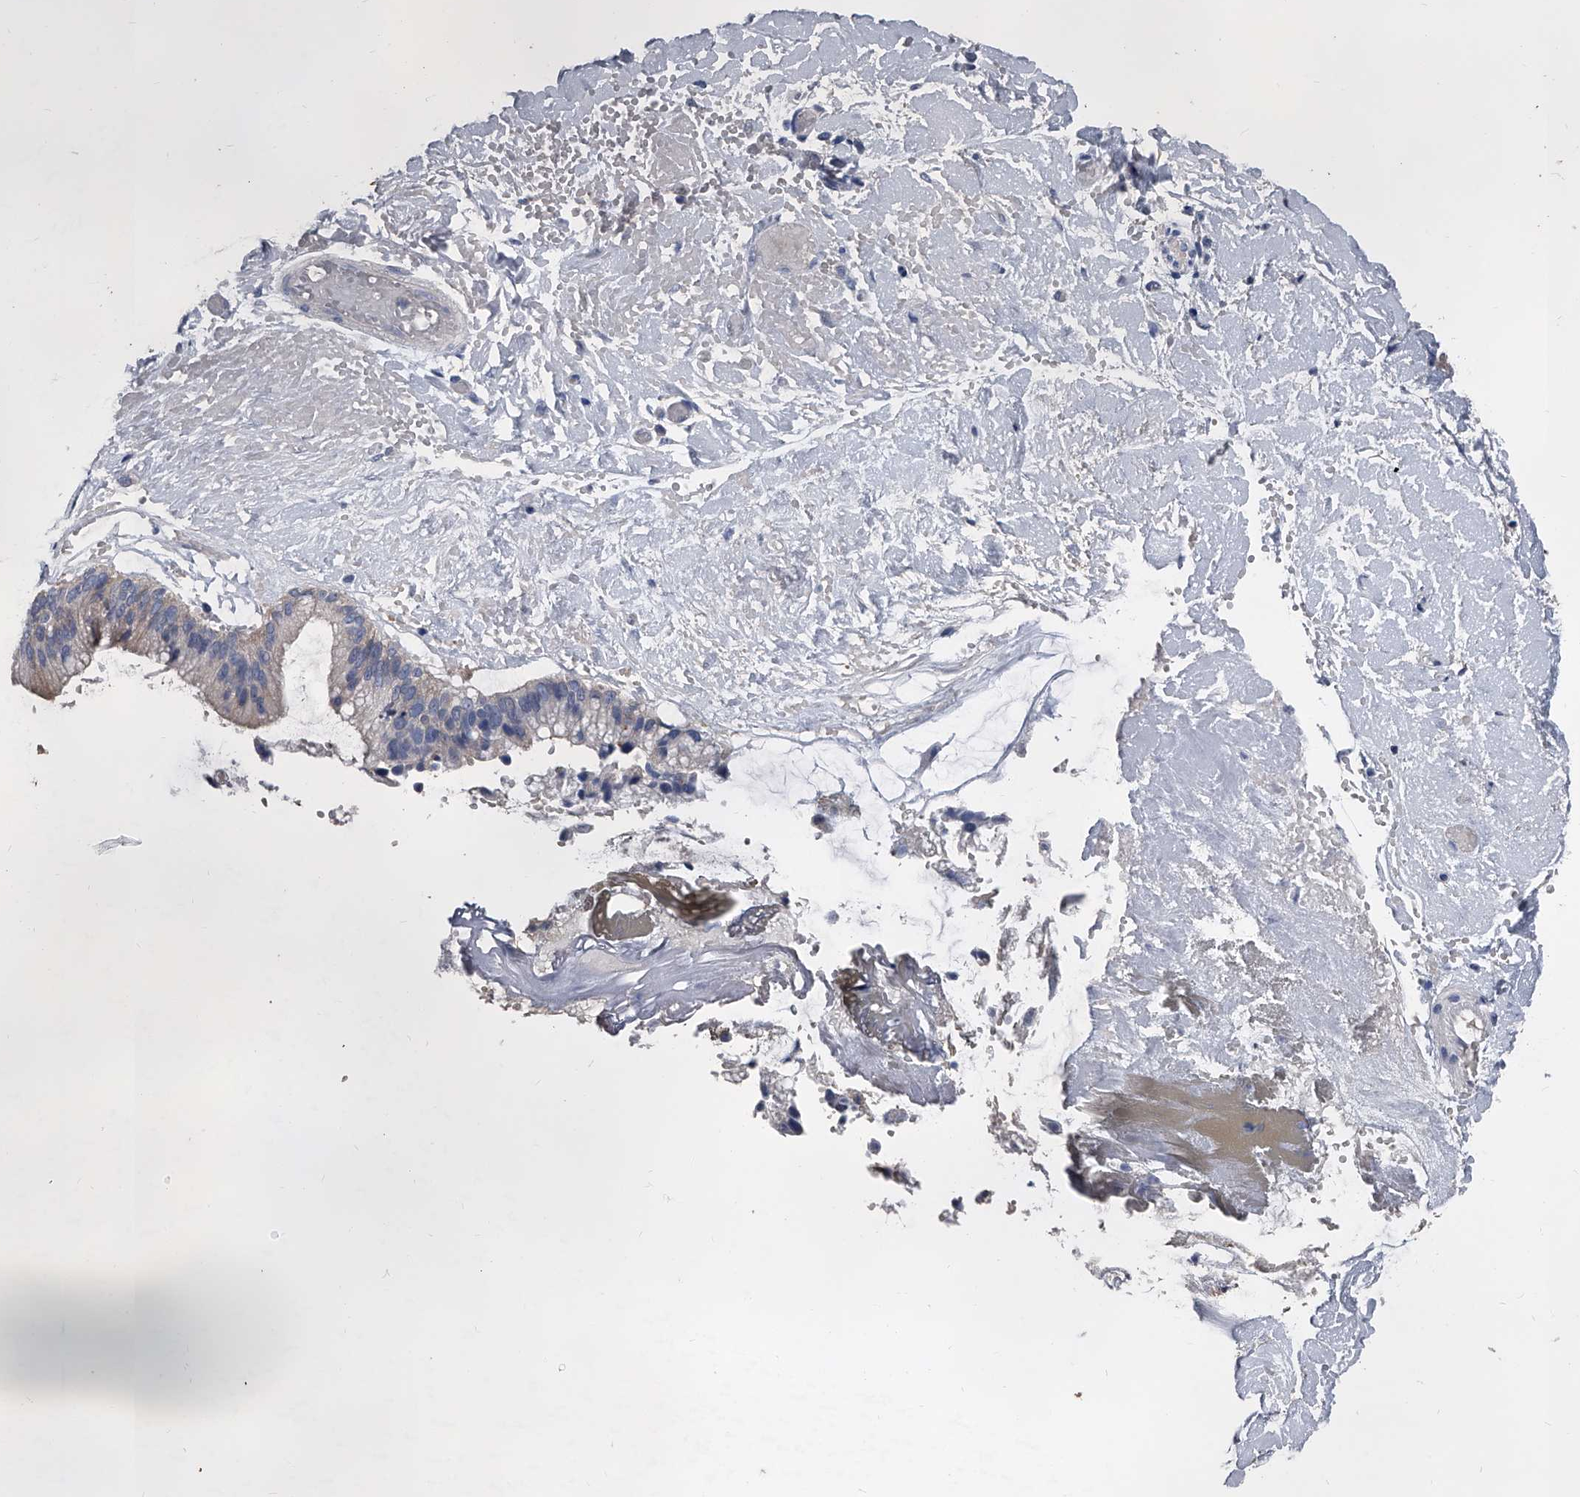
{"staining": {"intensity": "negative", "quantity": "none", "location": "none"}, "tissue": "ovarian cancer", "cell_type": "Tumor cells", "image_type": "cancer", "snomed": [{"axis": "morphology", "description": "Cystadenocarcinoma, mucinous, NOS"}, {"axis": "topography", "description": "Ovary"}], "caption": "Immunohistochemical staining of human ovarian mucinous cystadenocarcinoma shows no significant expression in tumor cells.", "gene": "KIF13A", "patient": {"sex": "female", "age": 39}}